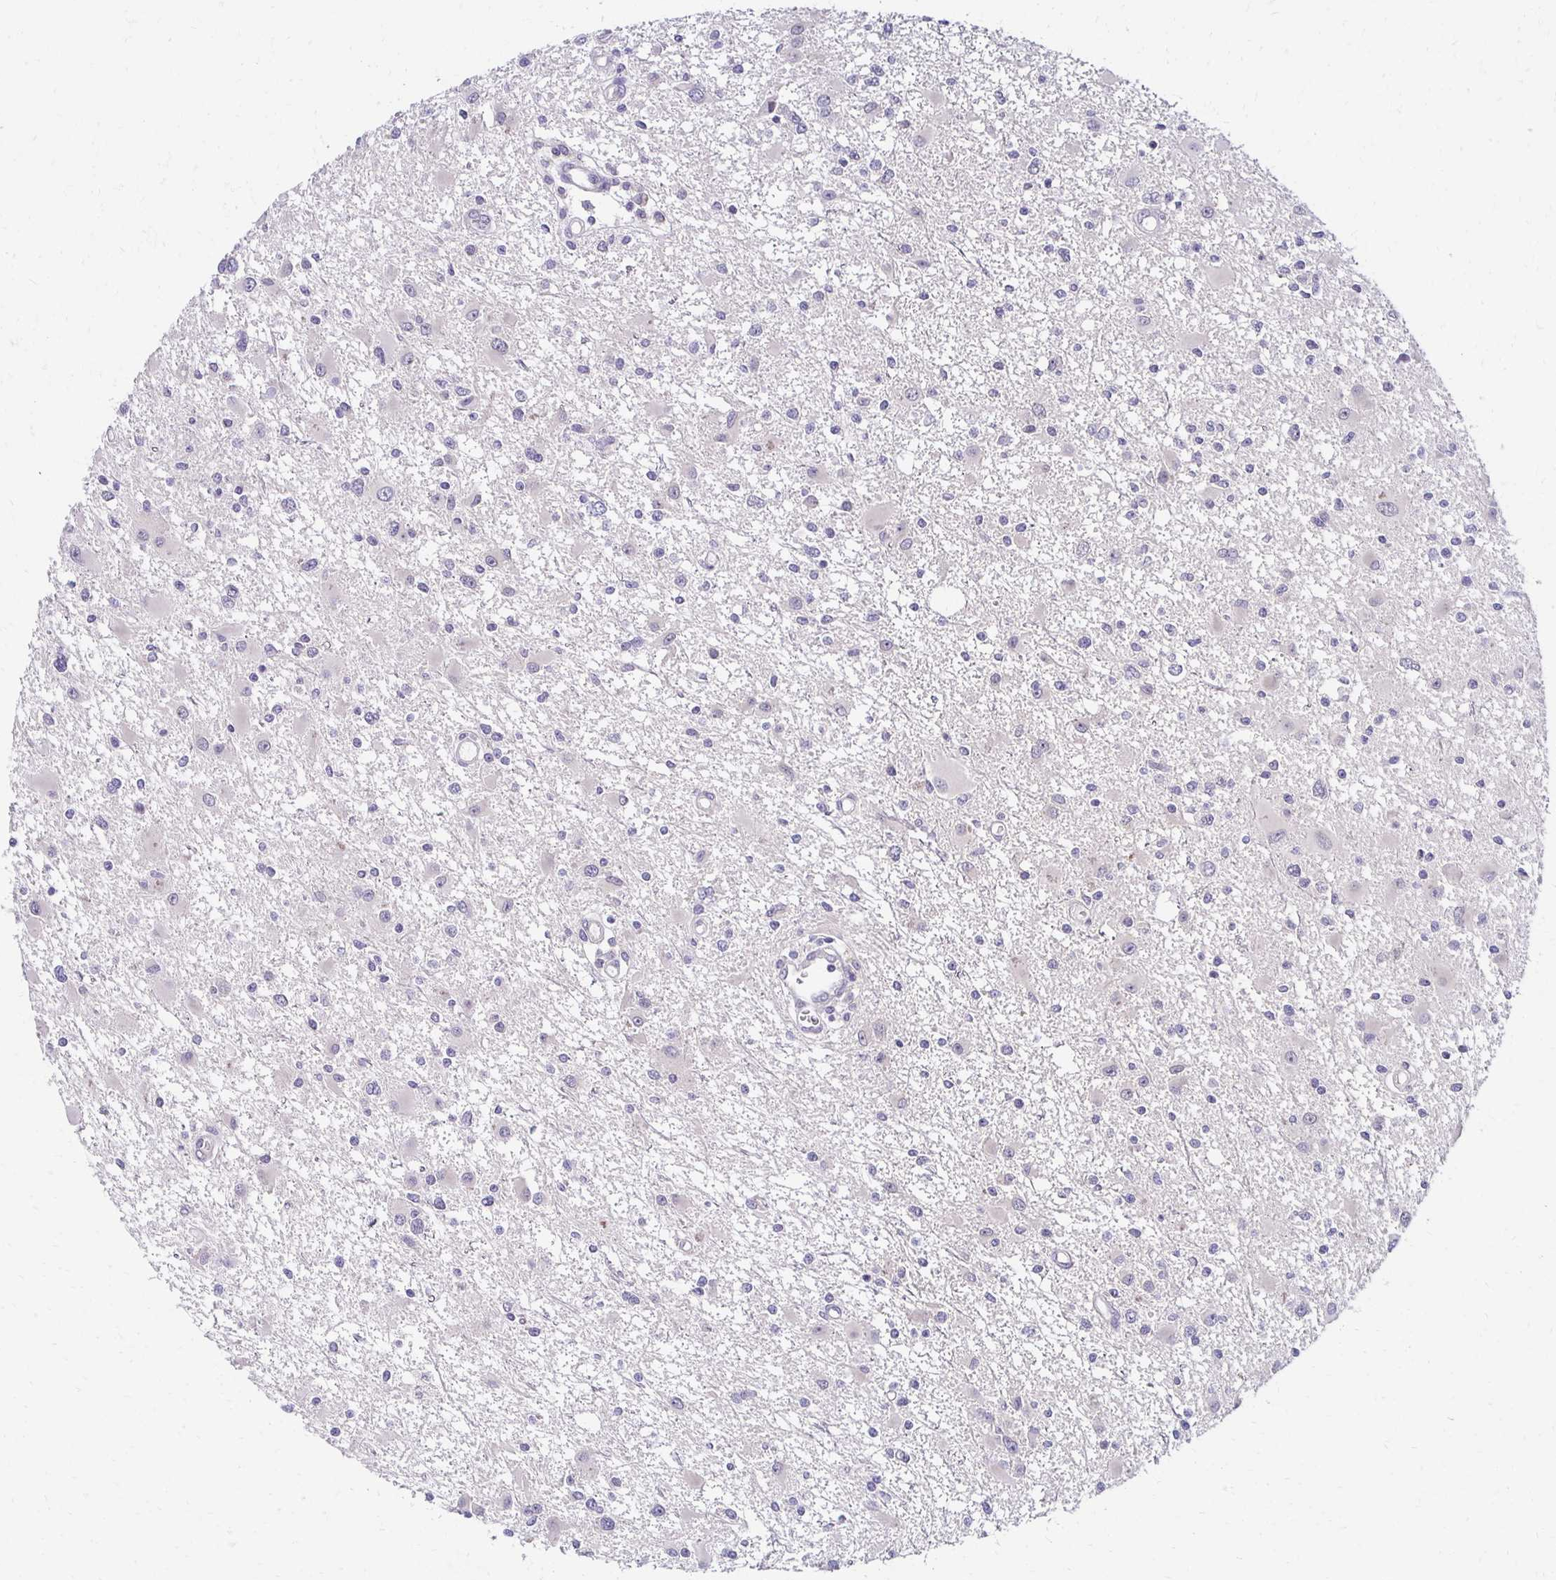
{"staining": {"intensity": "negative", "quantity": "none", "location": "none"}, "tissue": "glioma", "cell_type": "Tumor cells", "image_type": "cancer", "snomed": [{"axis": "morphology", "description": "Glioma, malignant, High grade"}, {"axis": "topography", "description": "Brain"}], "caption": "The histopathology image demonstrates no staining of tumor cells in glioma.", "gene": "C1QTNF2", "patient": {"sex": "male", "age": 54}}